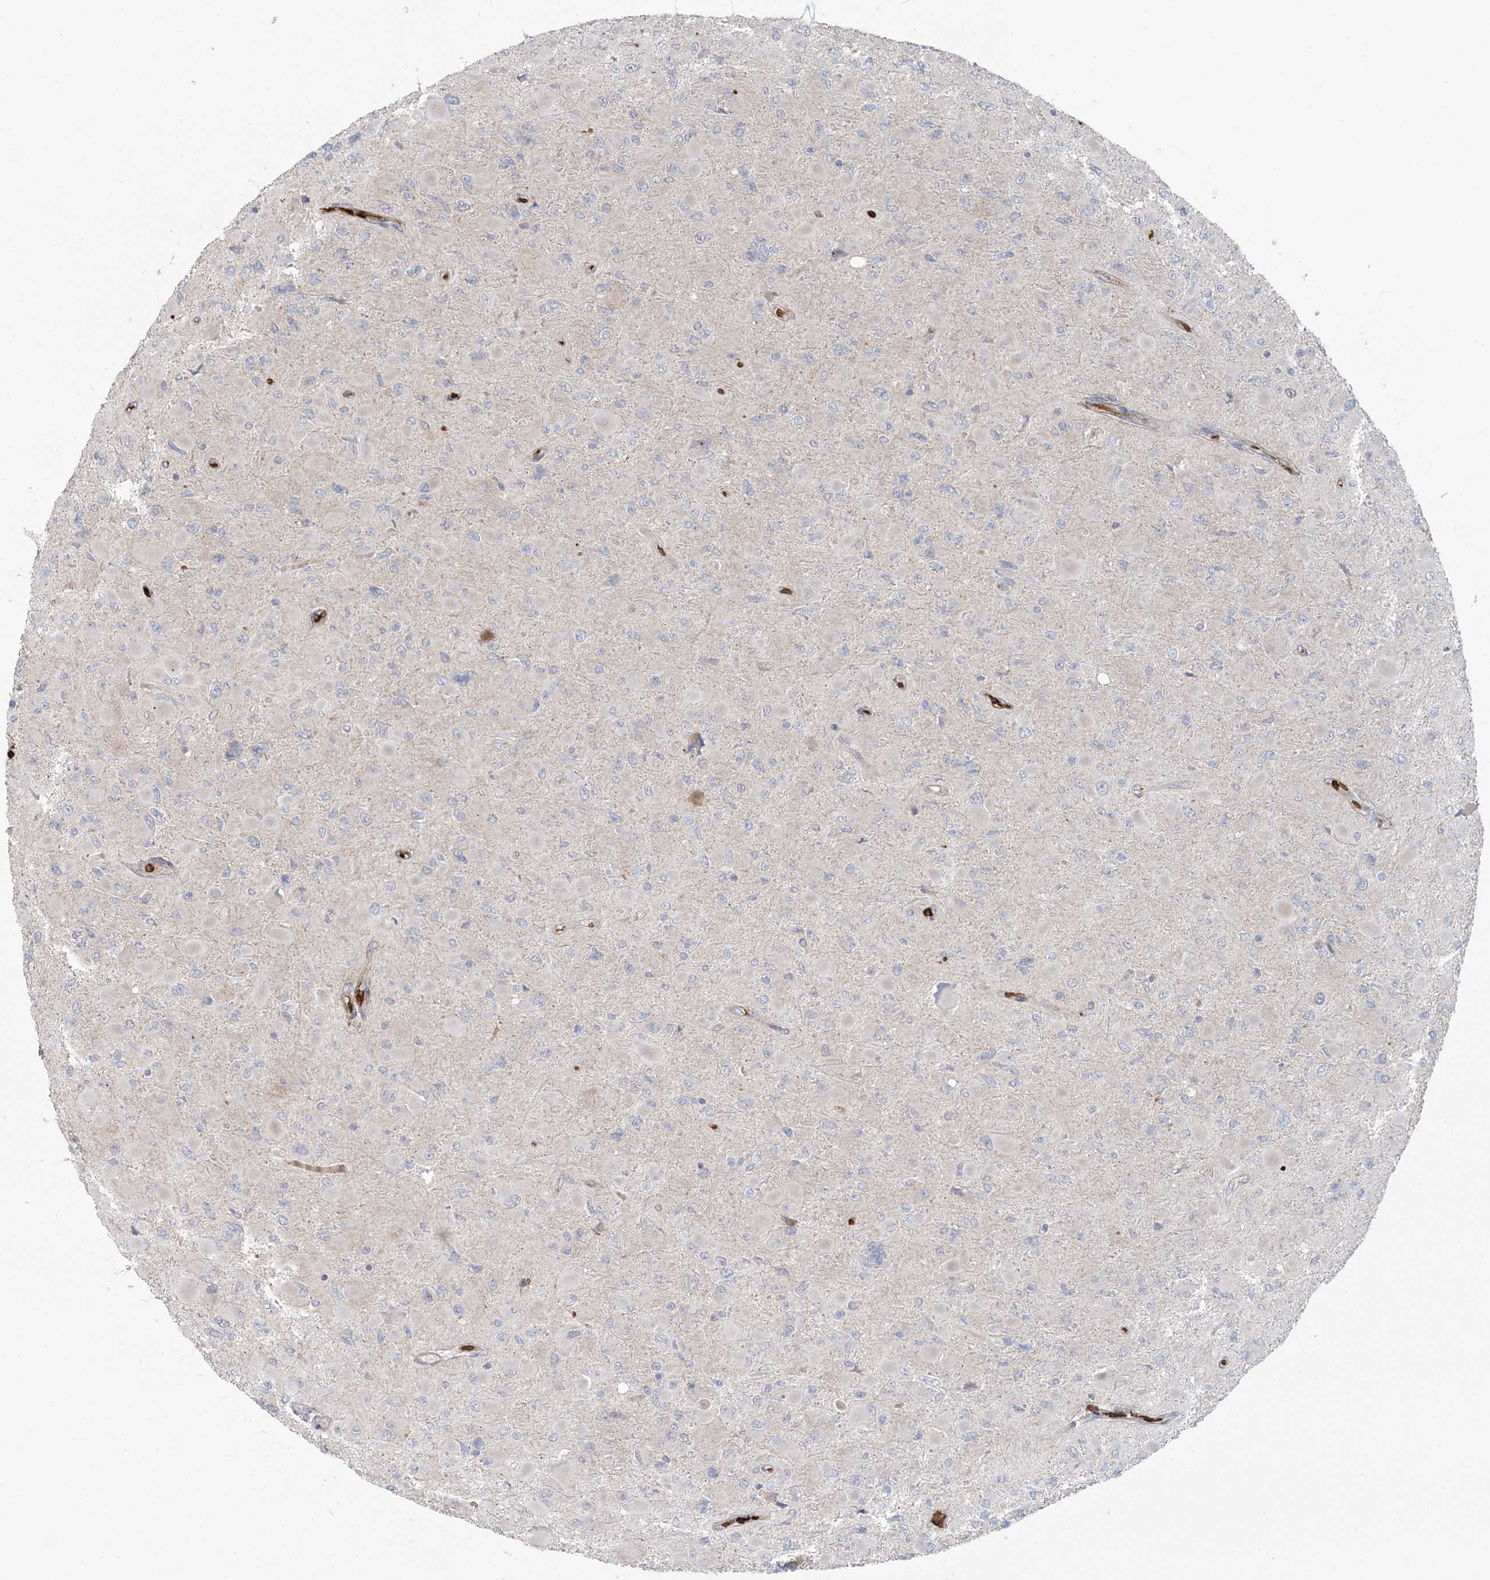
{"staining": {"intensity": "negative", "quantity": "none", "location": "none"}, "tissue": "glioma", "cell_type": "Tumor cells", "image_type": "cancer", "snomed": [{"axis": "morphology", "description": "Glioma, malignant, High grade"}, {"axis": "topography", "description": "Cerebral cortex"}], "caption": "Human glioma stained for a protein using IHC exhibits no staining in tumor cells.", "gene": "SERINC1", "patient": {"sex": "female", "age": 36}}